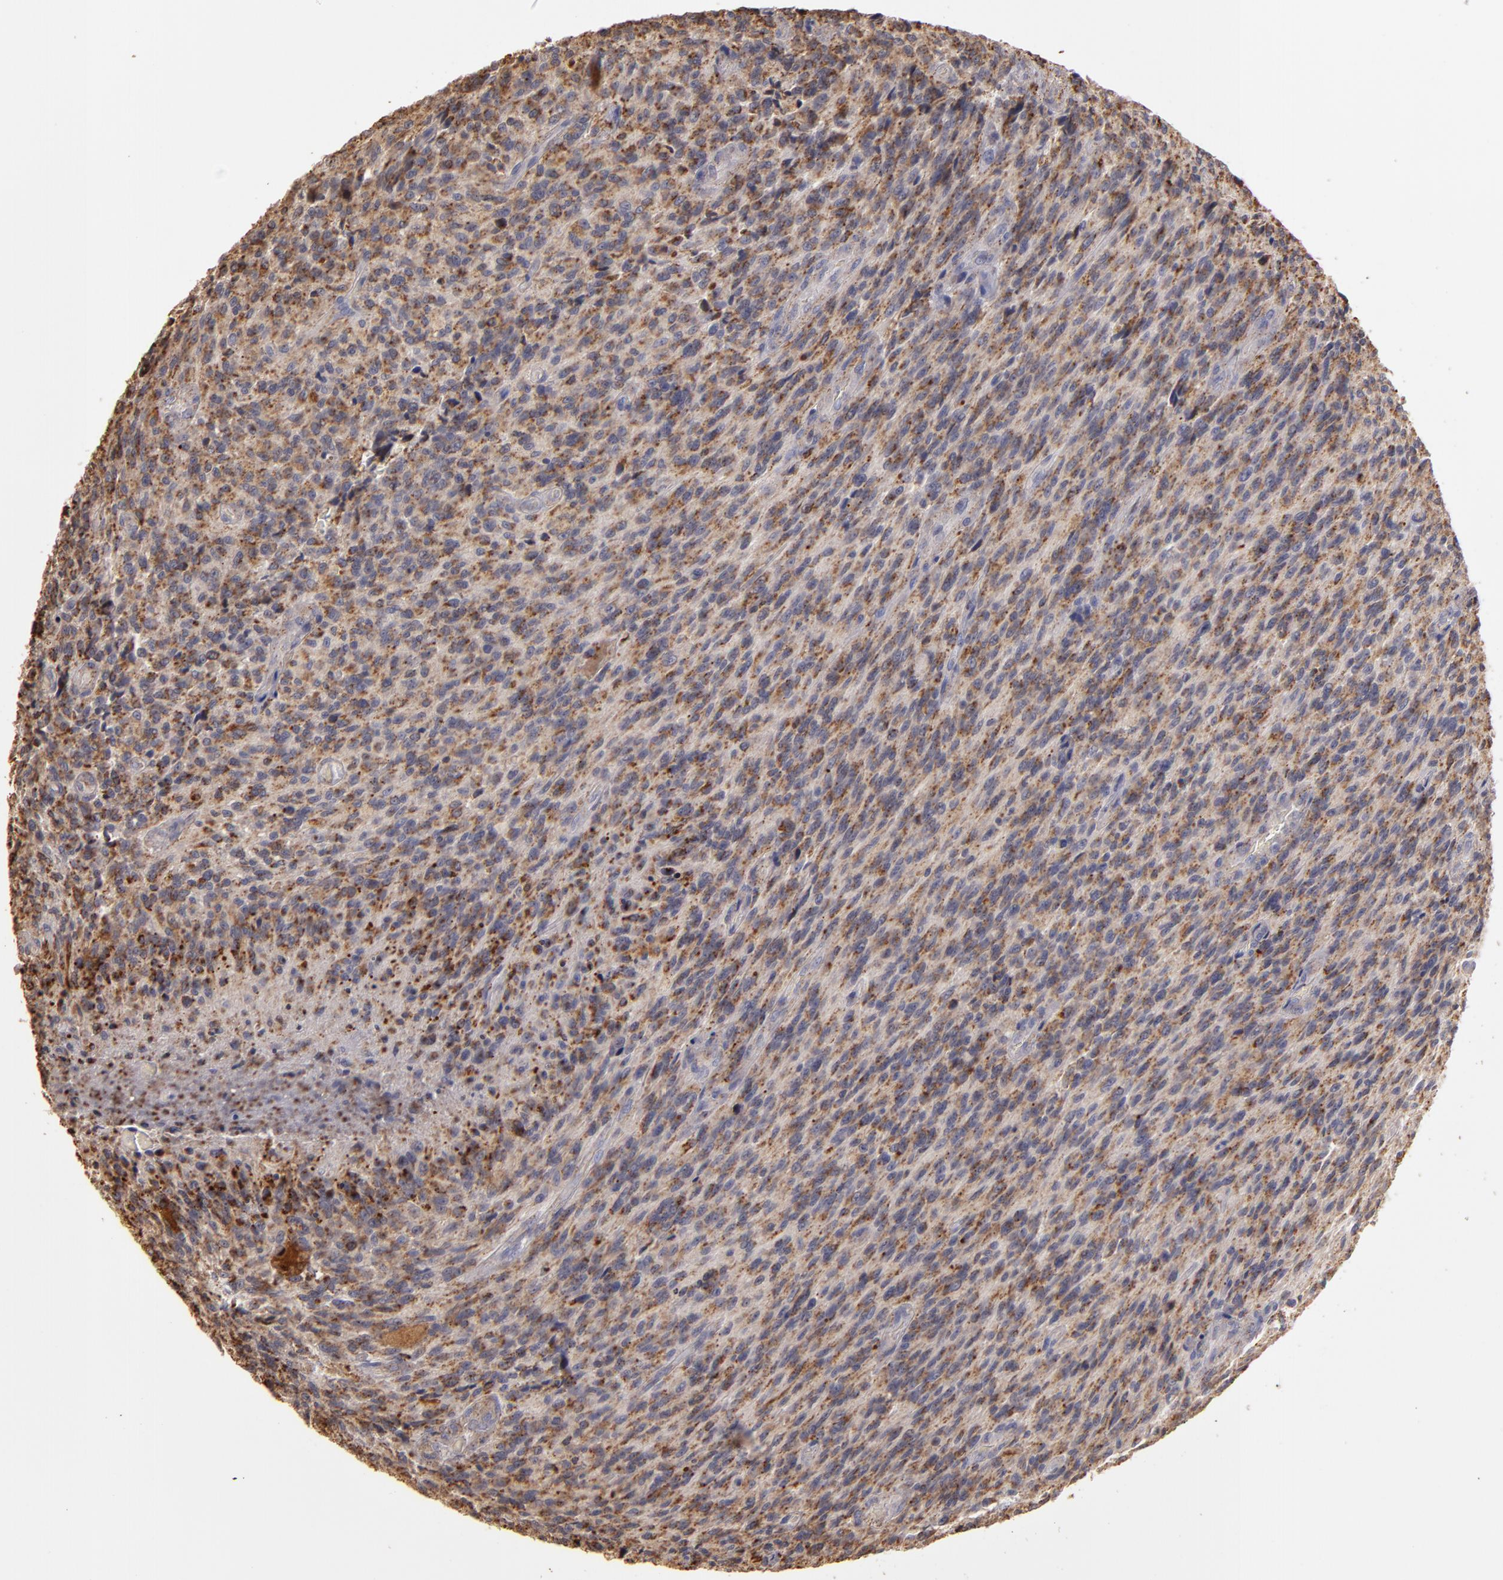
{"staining": {"intensity": "moderate", "quantity": ">75%", "location": "cytoplasmic/membranous"}, "tissue": "glioma", "cell_type": "Tumor cells", "image_type": "cancer", "snomed": [{"axis": "morphology", "description": "Normal tissue, NOS"}, {"axis": "morphology", "description": "Glioma, malignant, High grade"}, {"axis": "topography", "description": "Cerebral cortex"}], "caption": "Immunohistochemistry (IHC) histopathology image of neoplastic tissue: human high-grade glioma (malignant) stained using immunohistochemistry (IHC) exhibits medium levels of moderate protein expression localized specifically in the cytoplasmic/membranous of tumor cells, appearing as a cytoplasmic/membranous brown color.", "gene": "TRAF1", "patient": {"sex": "male", "age": 56}}